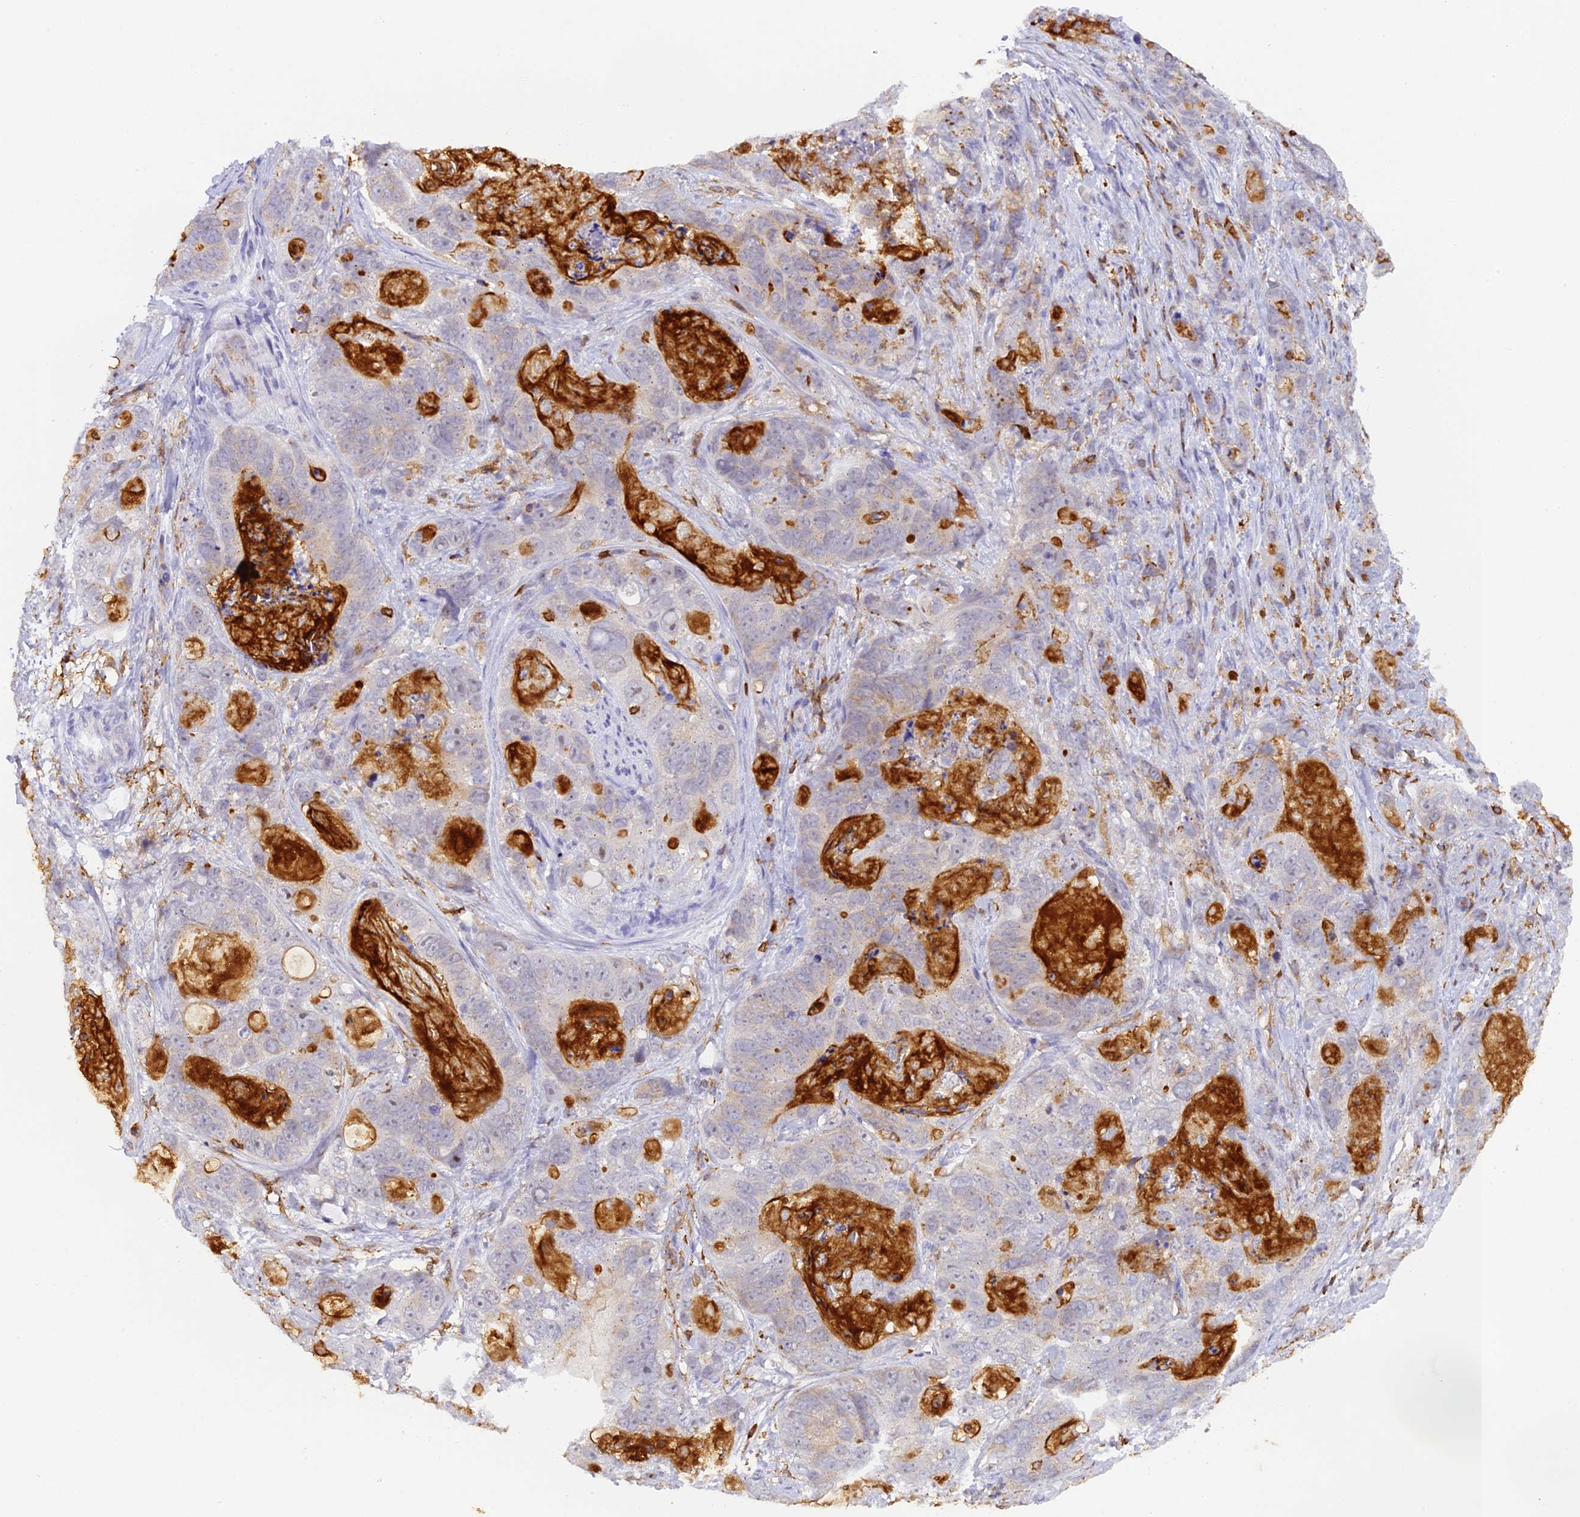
{"staining": {"intensity": "weak", "quantity": "<25%", "location": "cytoplasmic/membranous"}, "tissue": "stomach cancer", "cell_type": "Tumor cells", "image_type": "cancer", "snomed": [{"axis": "morphology", "description": "Normal tissue, NOS"}, {"axis": "morphology", "description": "Adenocarcinoma, NOS"}, {"axis": "topography", "description": "Stomach"}], "caption": "This is an immunohistochemistry (IHC) micrograph of human stomach adenocarcinoma. There is no positivity in tumor cells.", "gene": "FYB1", "patient": {"sex": "female", "age": 89}}